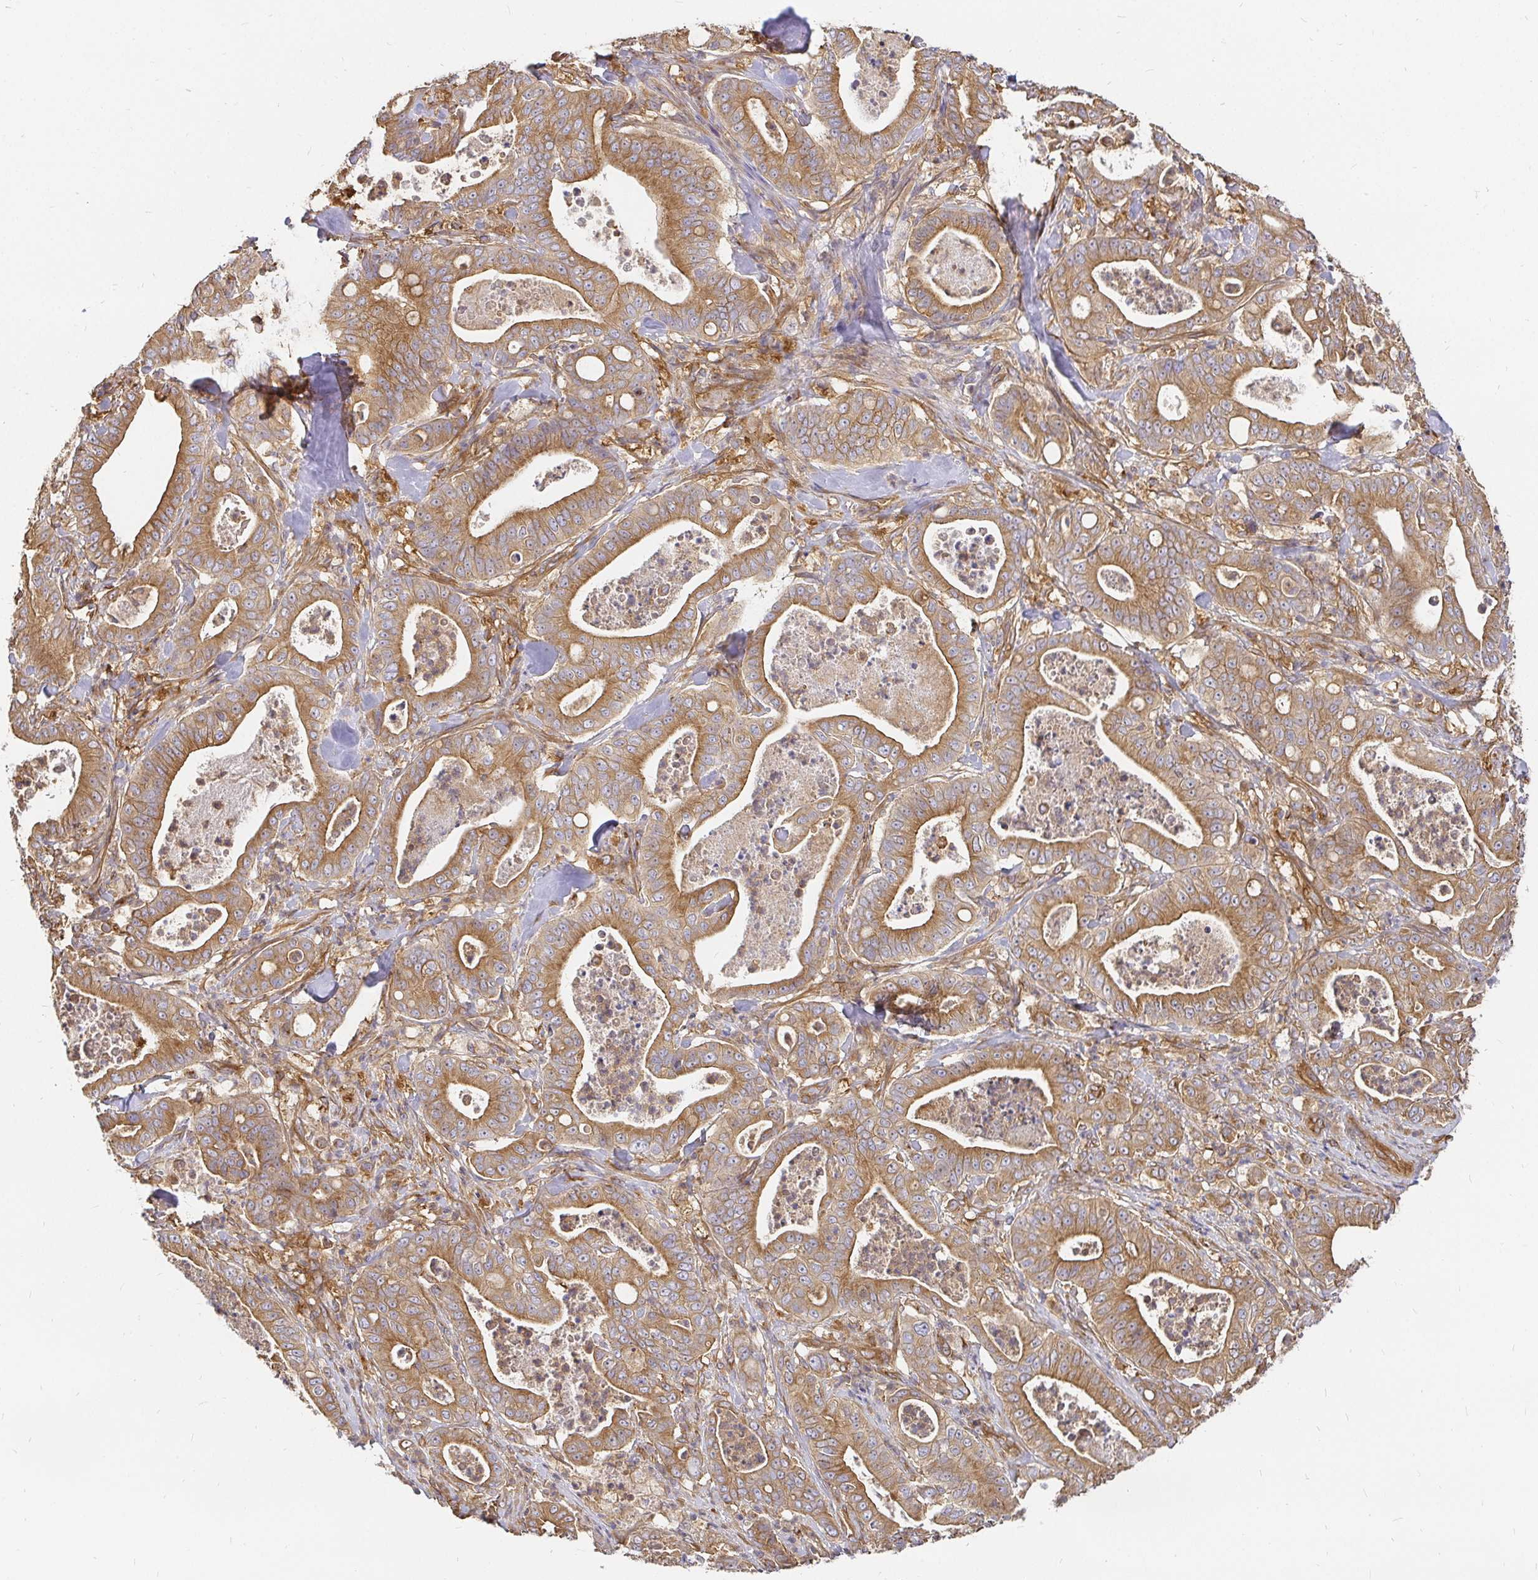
{"staining": {"intensity": "moderate", "quantity": ">75%", "location": "cytoplasmic/membranous"}, "tissue": "pancreatic cancer", "cell_type": "Tumor cells", "image_type": "cancer", "snomed": [{"axis": "morphology", "description": "Adenocarcinoma, NOS"}, {"axis": "topography", "description": "Pancreas"}], "caption": "Adenocarcinoma (pancreatic) was stained to show a protein in brown. There is medium levels of moderate cytoplasmic/membranous positivity in about >75% of tumor cells.", "gene": "KIF5B", "patient": {"sex": "male", "age": 71}}